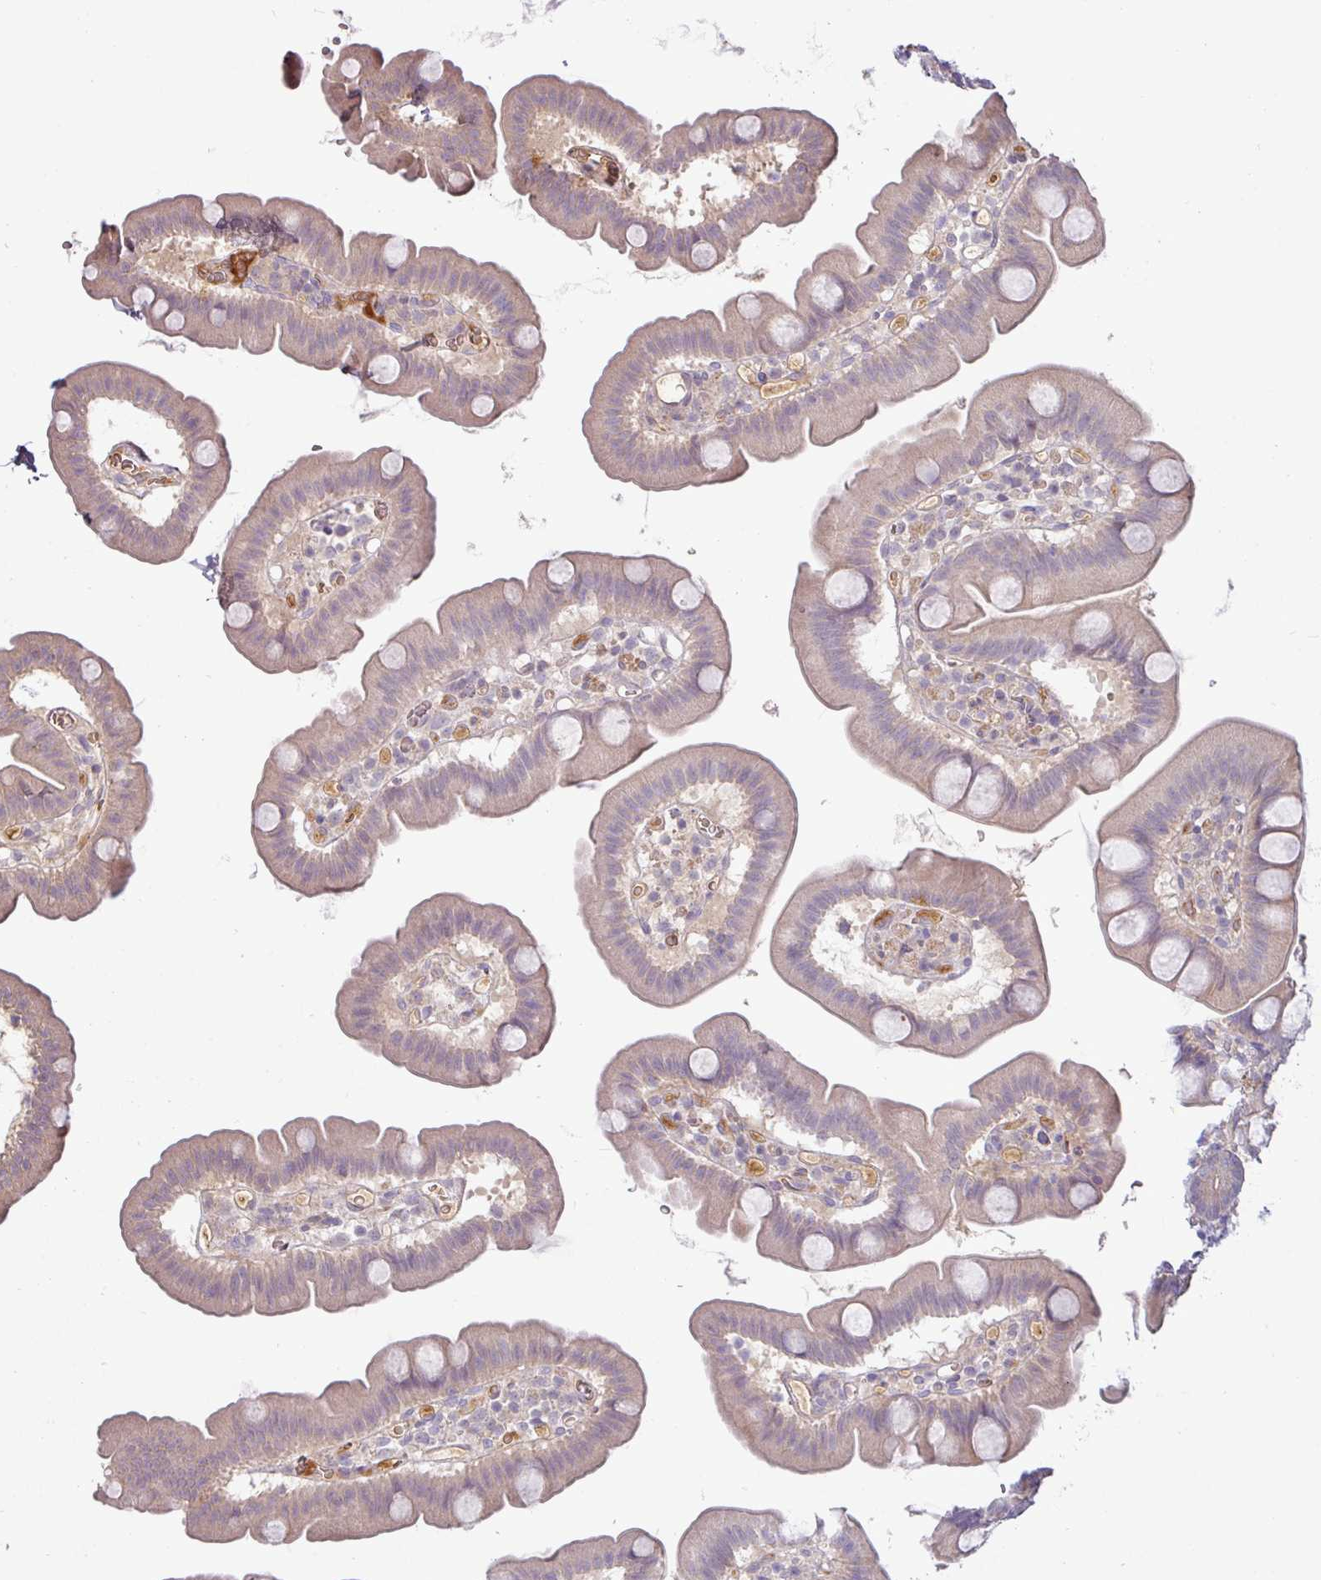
{"staining": {"intensity": "negative", "quantity": "none", "location": "none"}, "tissue": "small intestine", "cell_type": "Glandular cells", "image_type": "normal", "snomed": [{"axis": "morphology", "description": "Normal tissue, NOS"}, {"axis": "topography", "description": "Small intestine"}], "caption": "A histopathology image of small intestine stained for a protein demonstrates no brown staining in glandular cells. The staining was performed using DAB (3,3'-diaminobenzidine) to visualize the protein expression in brown, while the nuclei were stained in blue with hematoxylin (Magnification: 20x).", "gene": "APOM", "patient": {"sex": "female", "age": 68}}